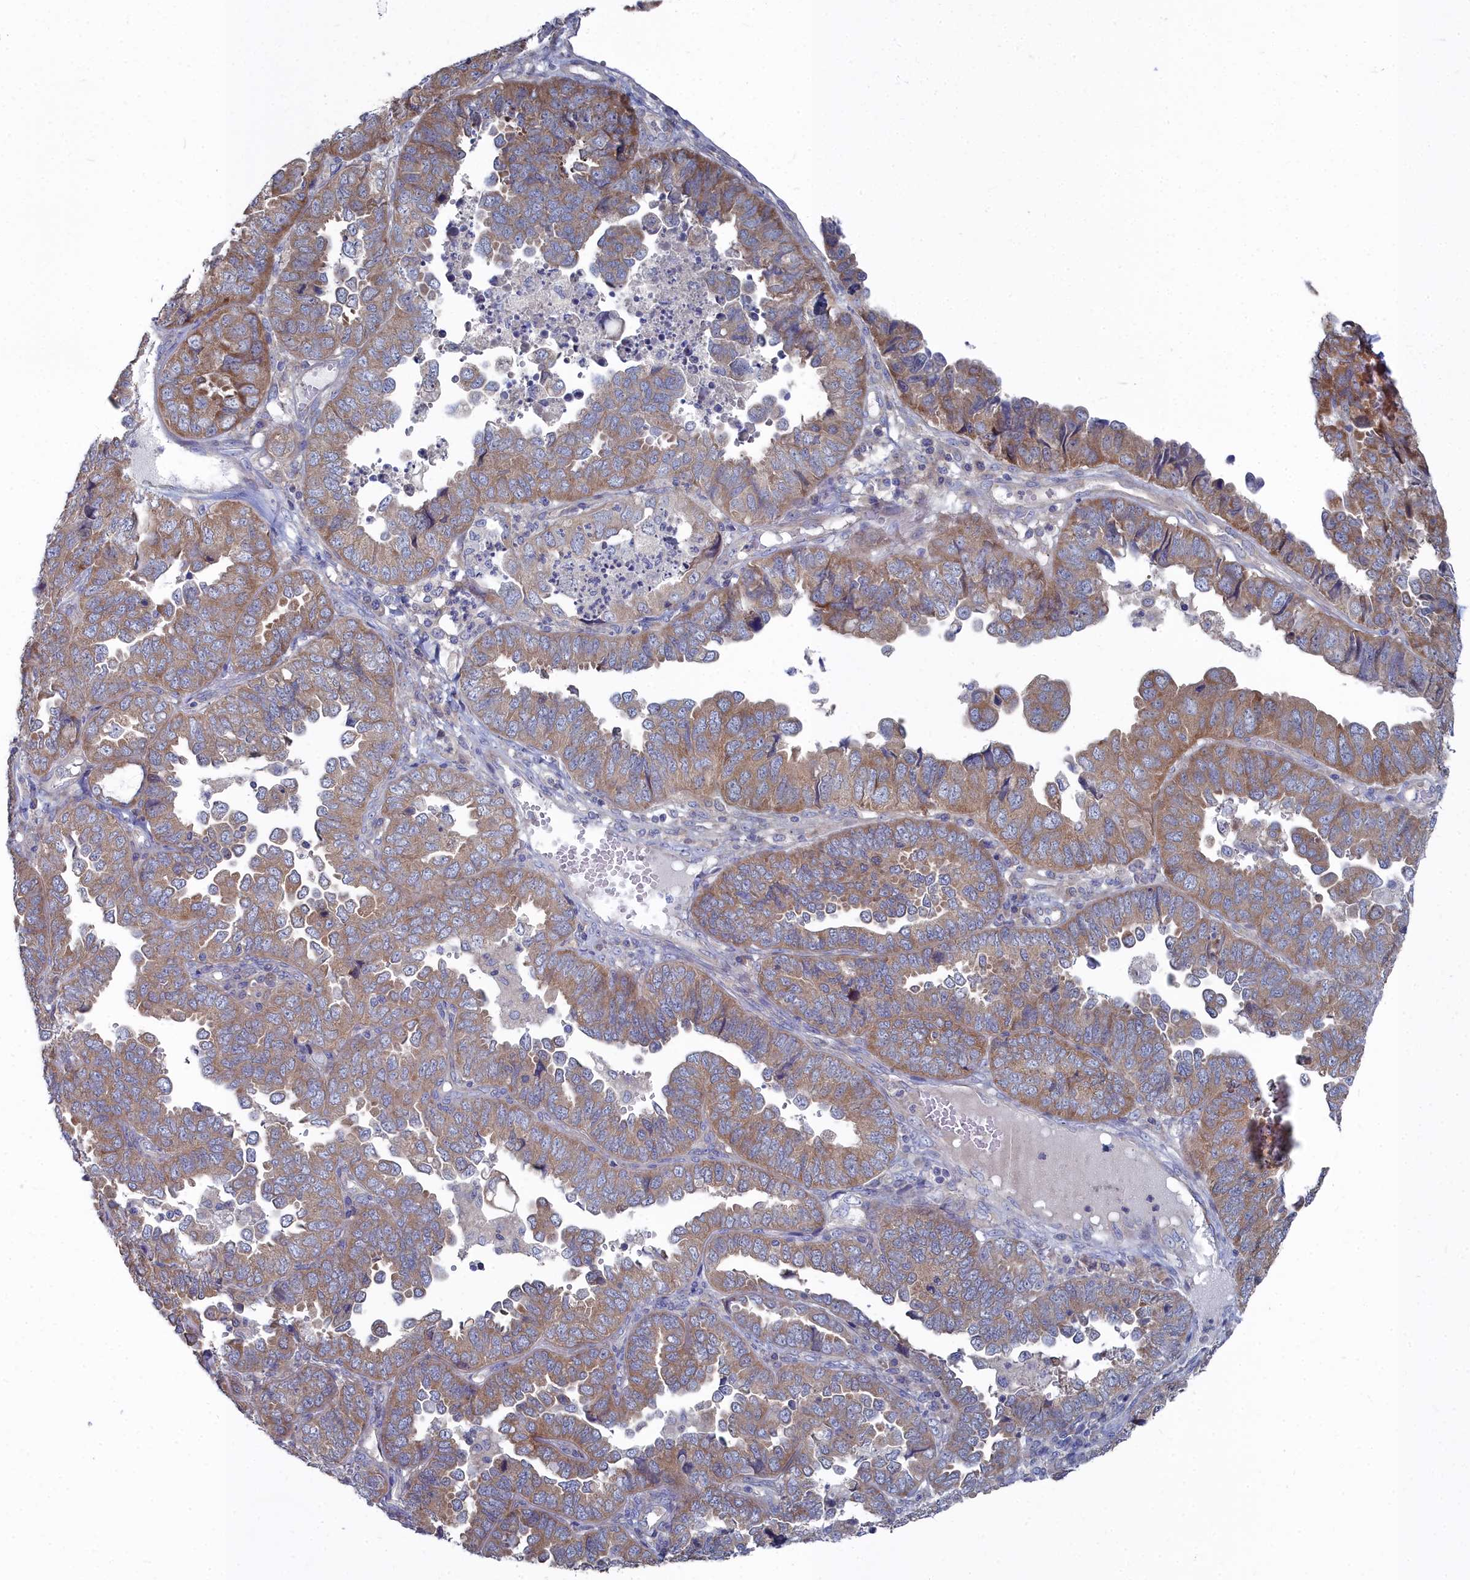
{"staining": {"intensity": "moderate", "quantity": "25%-75%", "location": "cytoplasmic/membranous"}, "tissue": "endometrial cancer", "cell_type": "Tumor cells", "image_type": "cancer", "snomed": [{"axis": "morphology", "description": "Adenocarcinoma, NOS"}, {"axis": "topography", "description": "Endometrium"}], "caption": "Endometrial cancer was stained to show a protein in brown. There is medium levels of moderate cytoplasmic/membranous staining in approximately 25%-75% of tumor cells. The protein is stained brown, and the nuclei are stained in blue (DAB (3,3'-diaminobenzidine) IHC with brightfield microscopy, high magnification).", "gene": "CCDC149", "patient": {"sex": "female", "age": 79}}